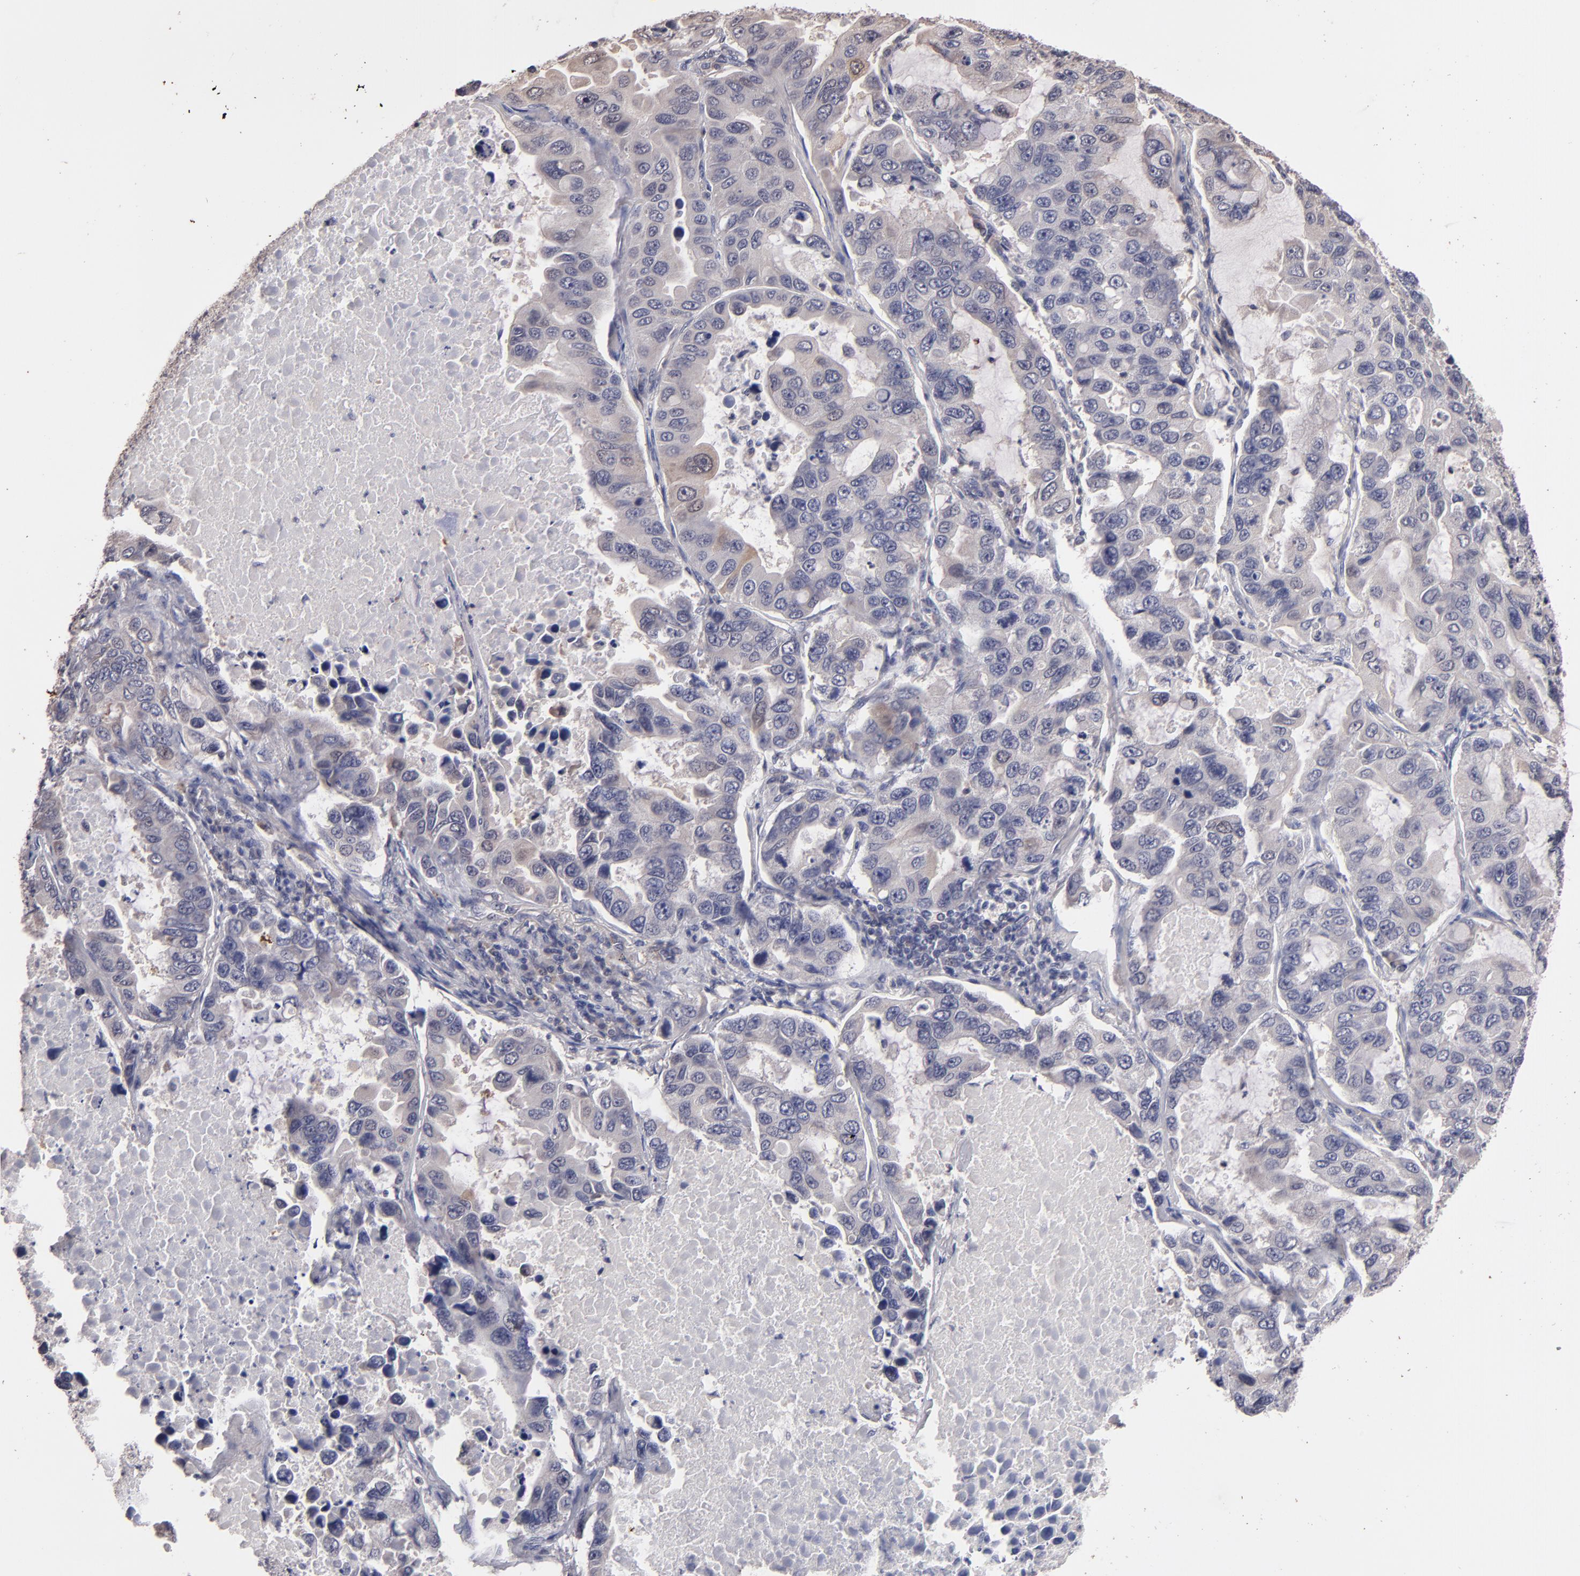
{"staining": {"intensity": "weak", "quantity": "<25%", "location": "cytoplasmic/membranous,nuclear"}, "tissue": "lung cancer", "cell_type": "Tumor cells", "image_type": "cancer", "snomed": [{"axis": "morphology", "description": "Adenocarcinoma, NOS"}, {"axis": "topography", "description": "Lung"}], "caption": "The immunohistochemistry image has no significant expression in tumor cells of lung cancer (adenocarcinoma) tissue.", "gene": "S100A1", "patient": {"sex": "male", "age": 64}}